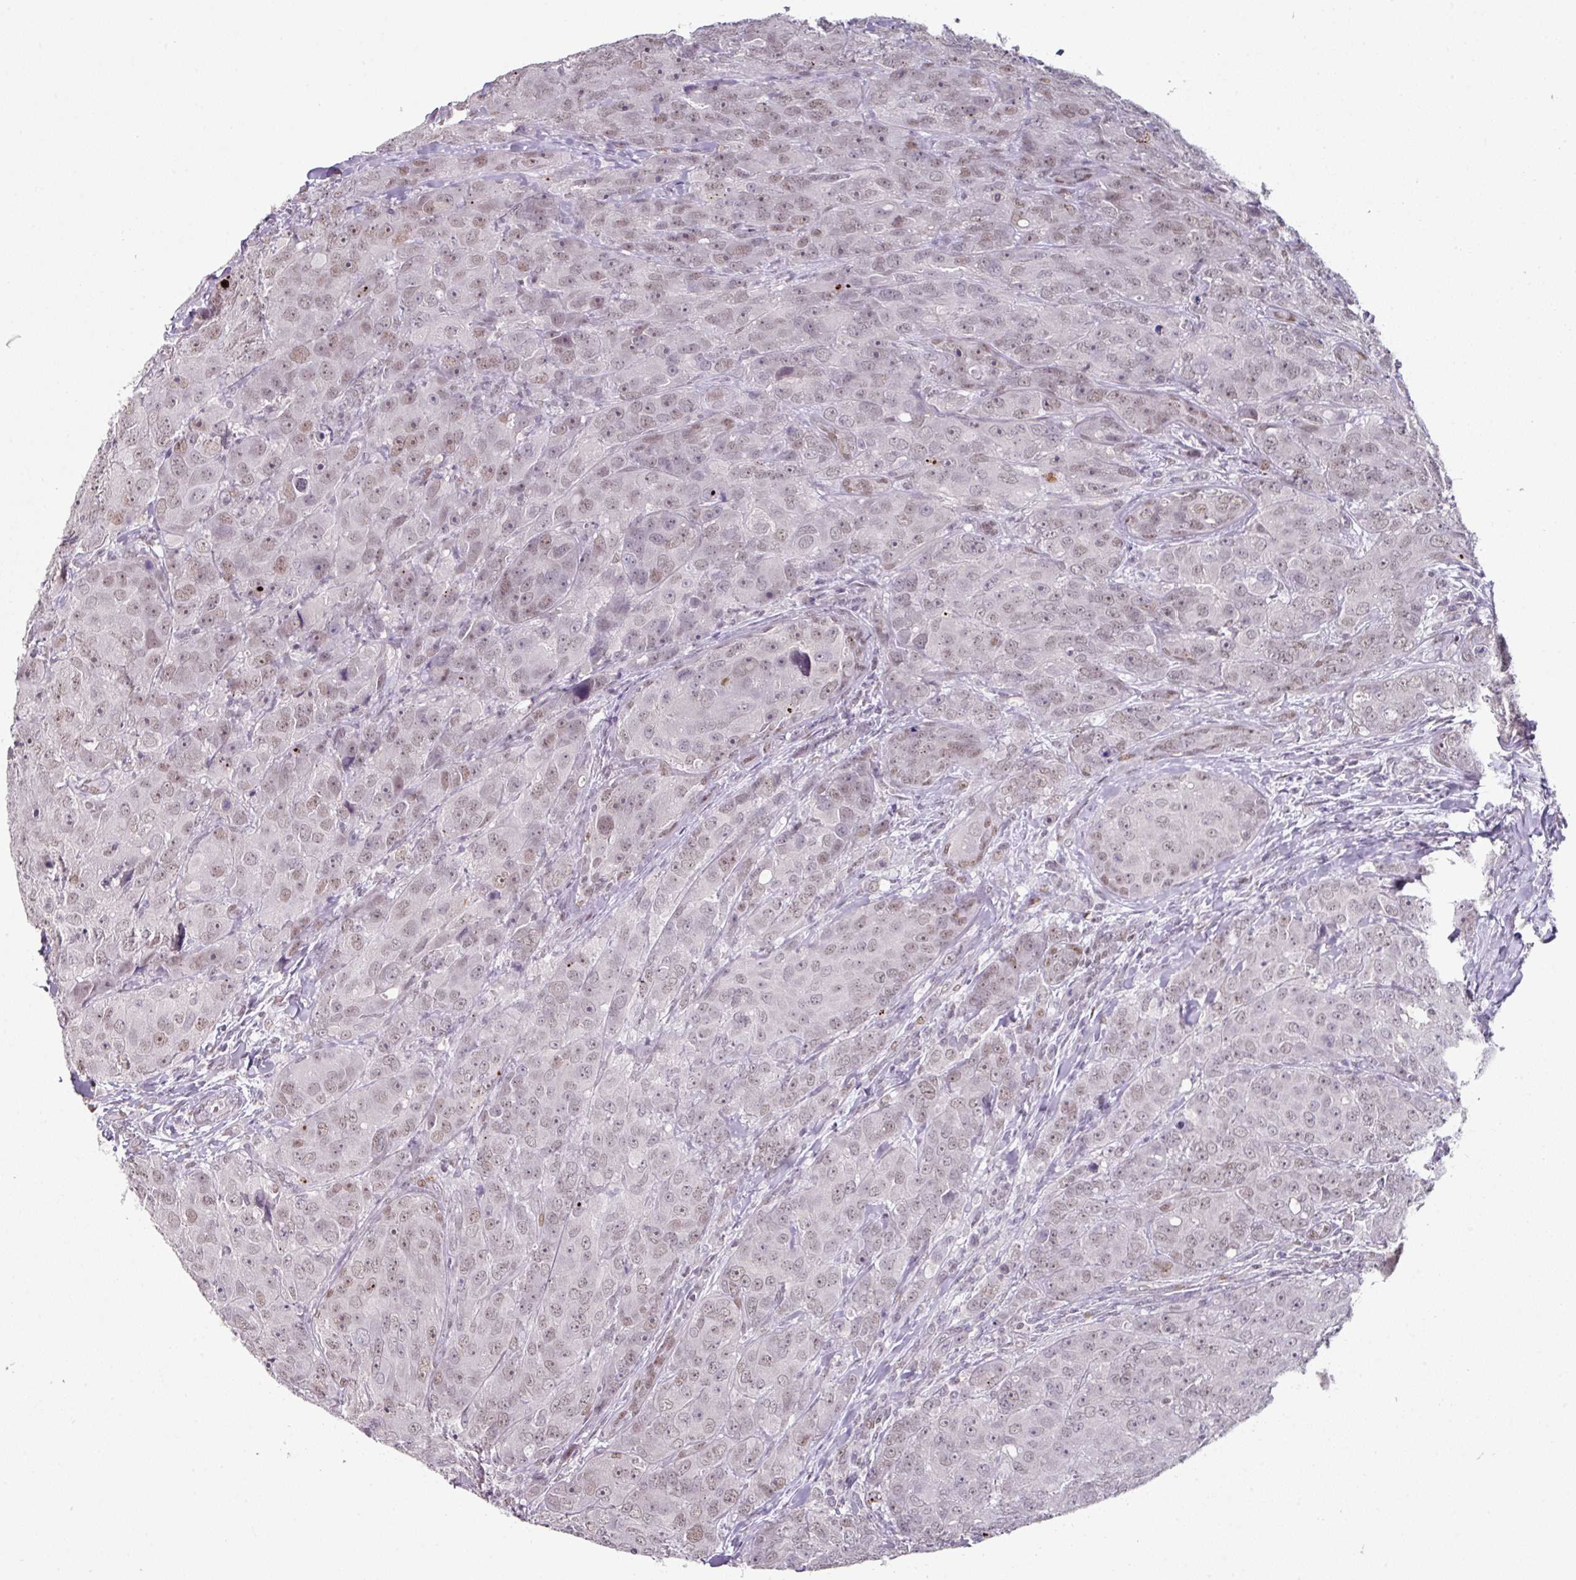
{"staining": {"intensity": "weak", "quantity": ">75%", "location": "nuclear"}, "tissue": "breast cancer", "cell_type": "Tumor cells", "image_type": "cancer", "snomed": [{"axis": "morphology", "description": "Duct carcinoma"}, {"axis": "topography", "description": "Breast"}], "caption": "The immunohistochemical stain shows weak nuclear positivity in tumor cells of breast intraductal carcinoma tissue. The staining was performed using DAB (3,3'-diaminobenzidine) to visualize the protein expression in brown, while the nuclei were stained in blue with hematoxylin (Magnification: 20x).", "gene": "ELK1", "patient": {"sex": "female", "age": 43}}